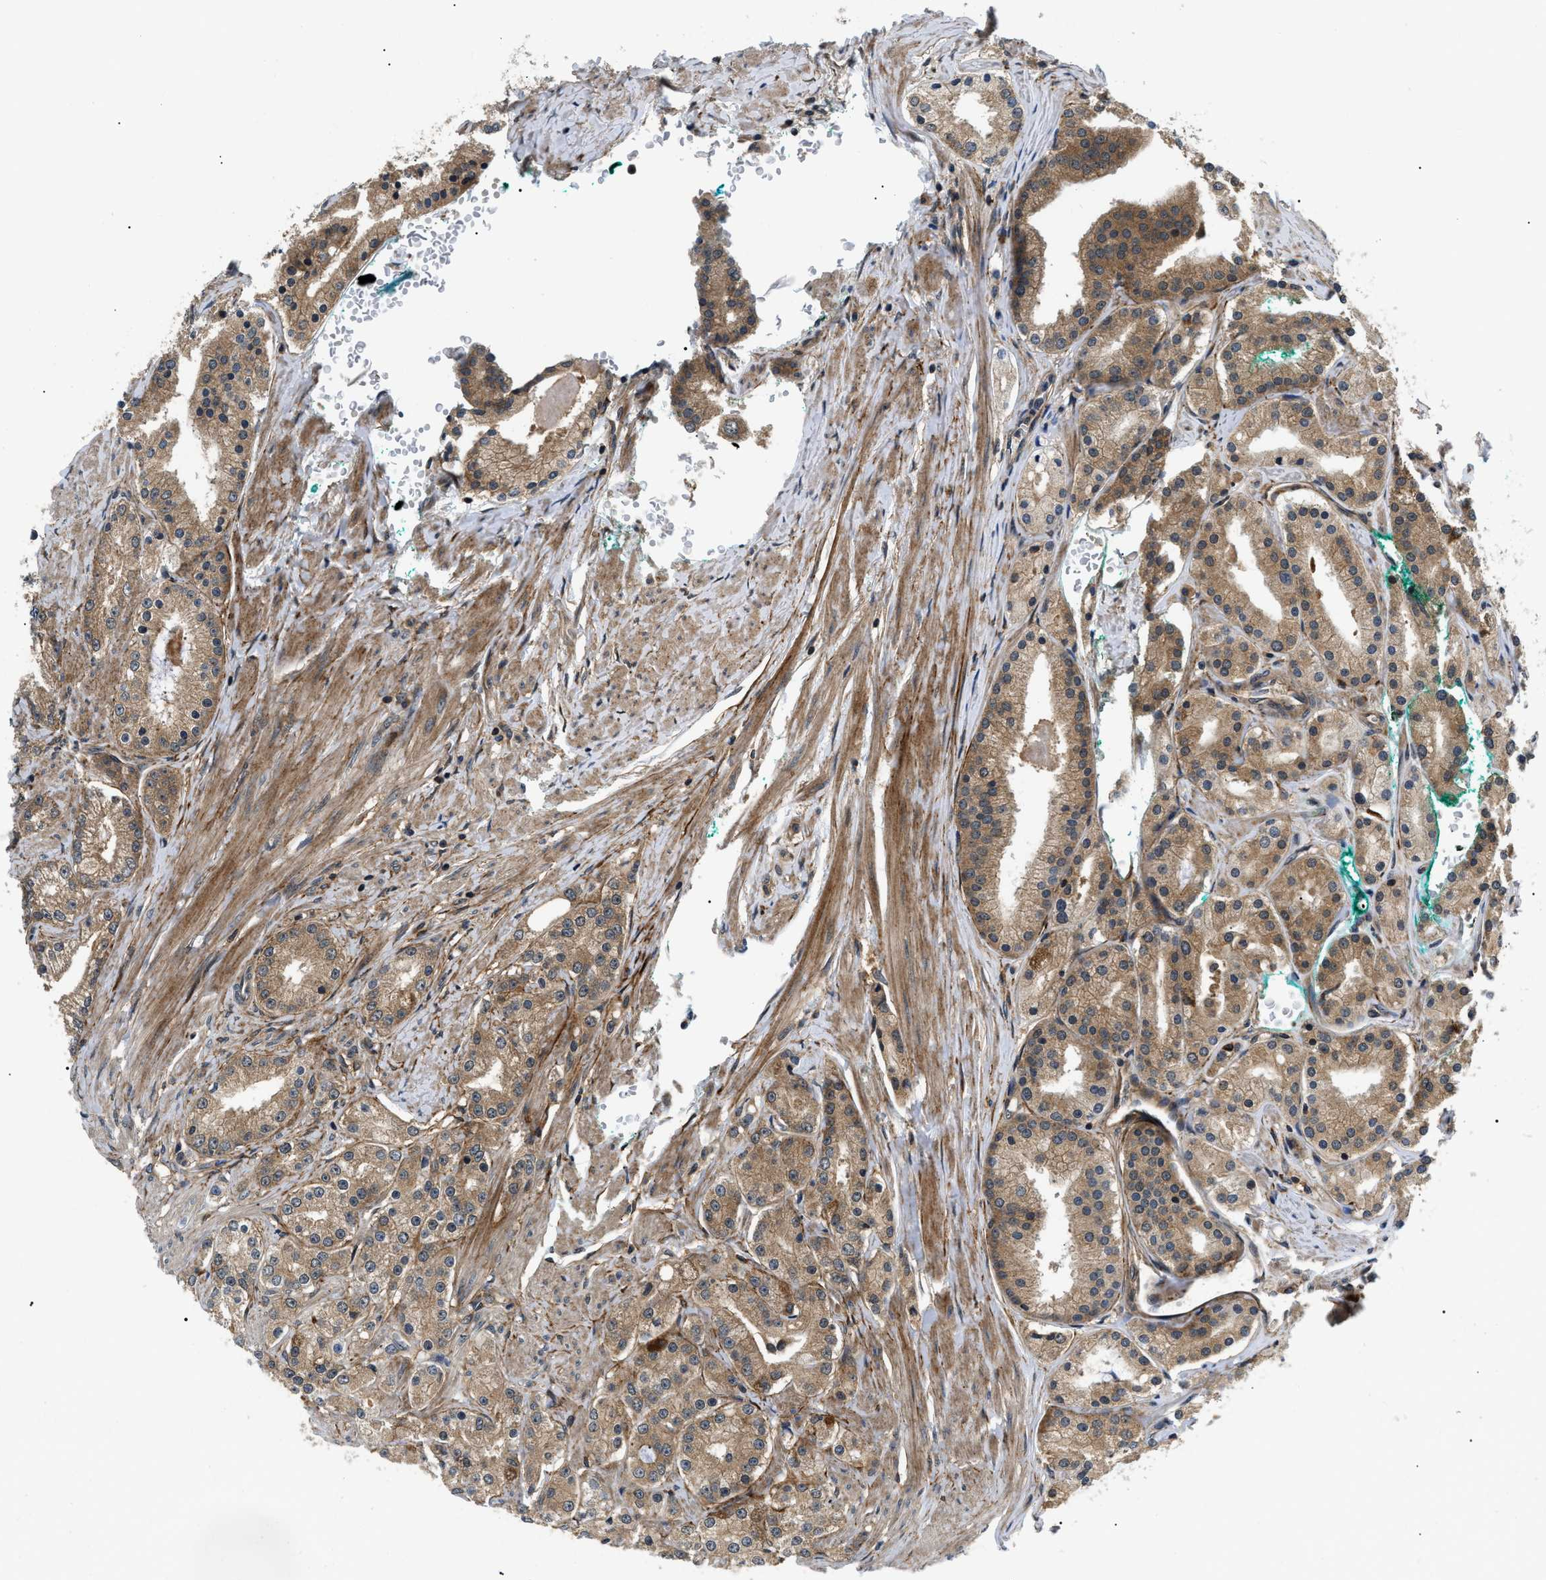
{"staining": {"intensity": "moderate", "quantity": ">75%", "location": "cytoplasmic/membranous"}, "tissue": "prostate cancer", "cell_type": "Tumor cells", "image_type": "cancer", "snomed": [{"axis": "morphology", "description": "Adenocarcinoma, Low grade"}, {"axis": "topography", "description": "Prostate"}], "caption": "Protein expression analysis of human adenocarcinoma (low-grade) (prostate) reveals moderate cytoplasmic/membranous expression in about >75% of tumor cells.", "gene": "ATP6AP1", "patient": {"sex": "male", "age": 63}}